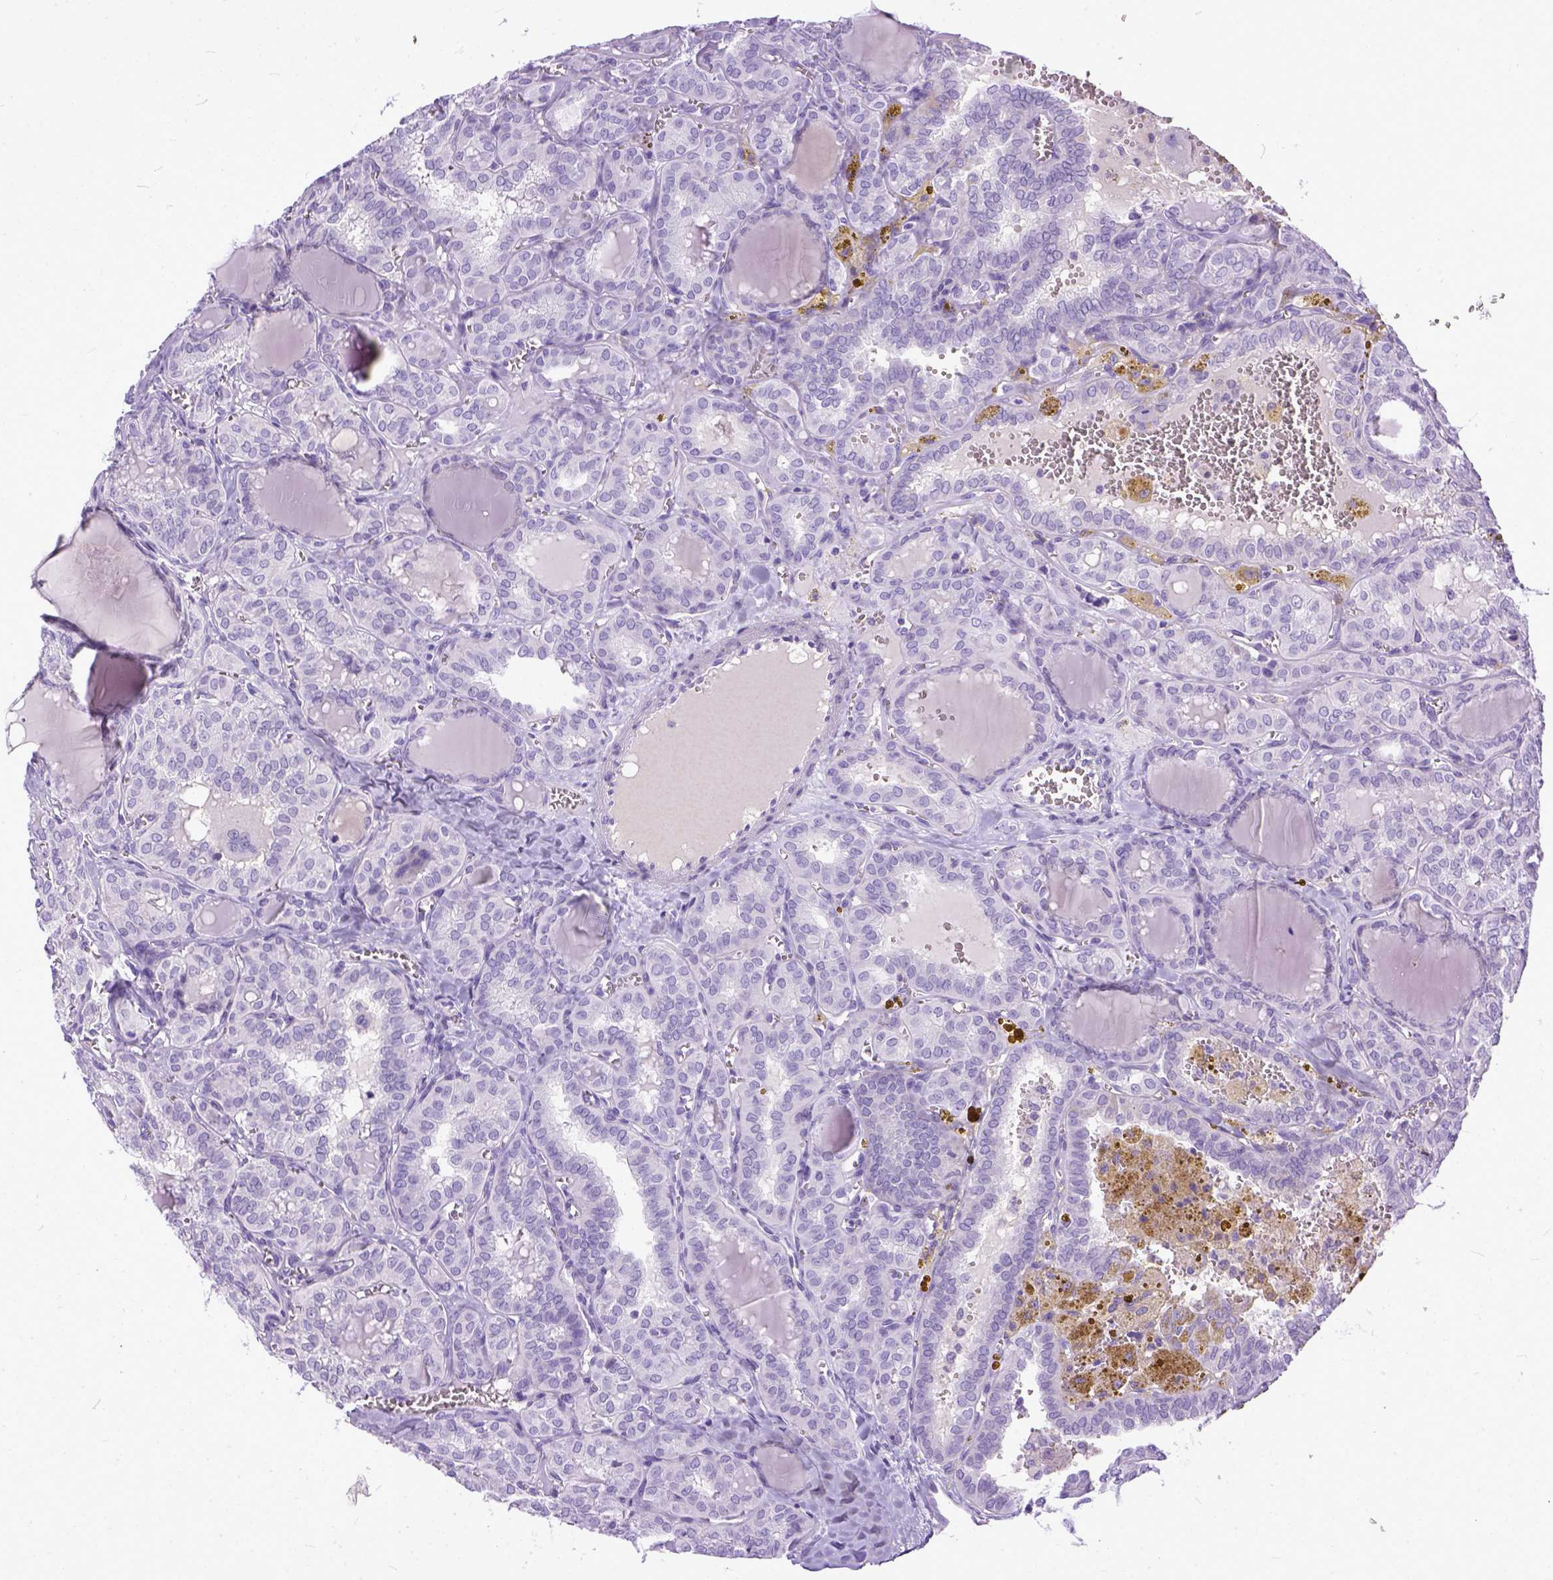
{"staining": {"intensity": "negative", "quantity": "none", "location": "none"}, "tissue": "thyroid cancer", "cell_type": "Tumor cells", "image_type": "cancer", "snomed": [{"axis": "morphology", "description": "Papillary adenocarcinoma, NOS"}, {"axis": "topography", "description": "Thyroid gland"}], "caption": "This is an immunohistochemistry image of thyroid cancer. There is no expression in tumor cells.", "gene": "PLK5", "patient": {"sex": "female", "age": 41}}